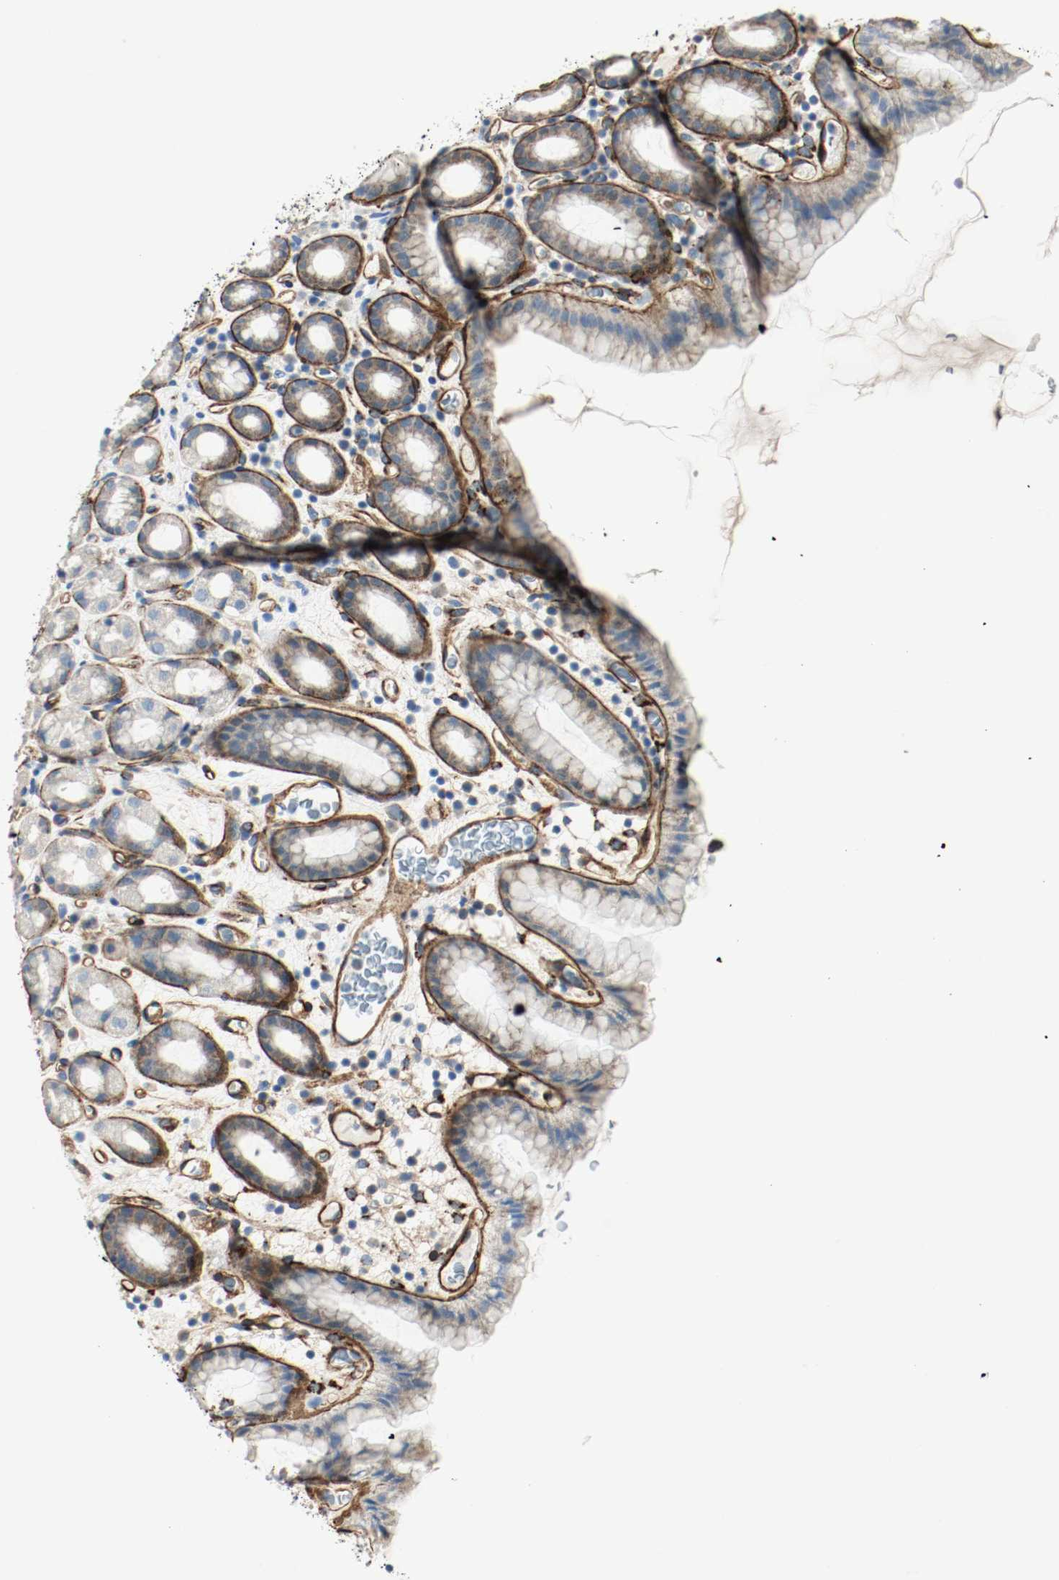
{"staining": {"intensity": "moderate", "quantity": "25%-75%", "location": "cytoplasmic/membranous"}, "tissue": "stomach", "cell_type": "Glandular cells", "image_type": "normal", "snomed": [{"axis": "morphology", "description": "Normal tissue, NOS"}, {"axis": "topography", "description": "Stomach, upper"}], "caption": "Immunohistochemistry (DAB (3,3'-diaminobenzidine)) staining of normal human stomach demonstrates moderate cytoplasmic/membranous protein staining in about 25%-75% of glandular cells.", "gene": "LAMB1", "patient": {"sex": "male", "age": 68}}